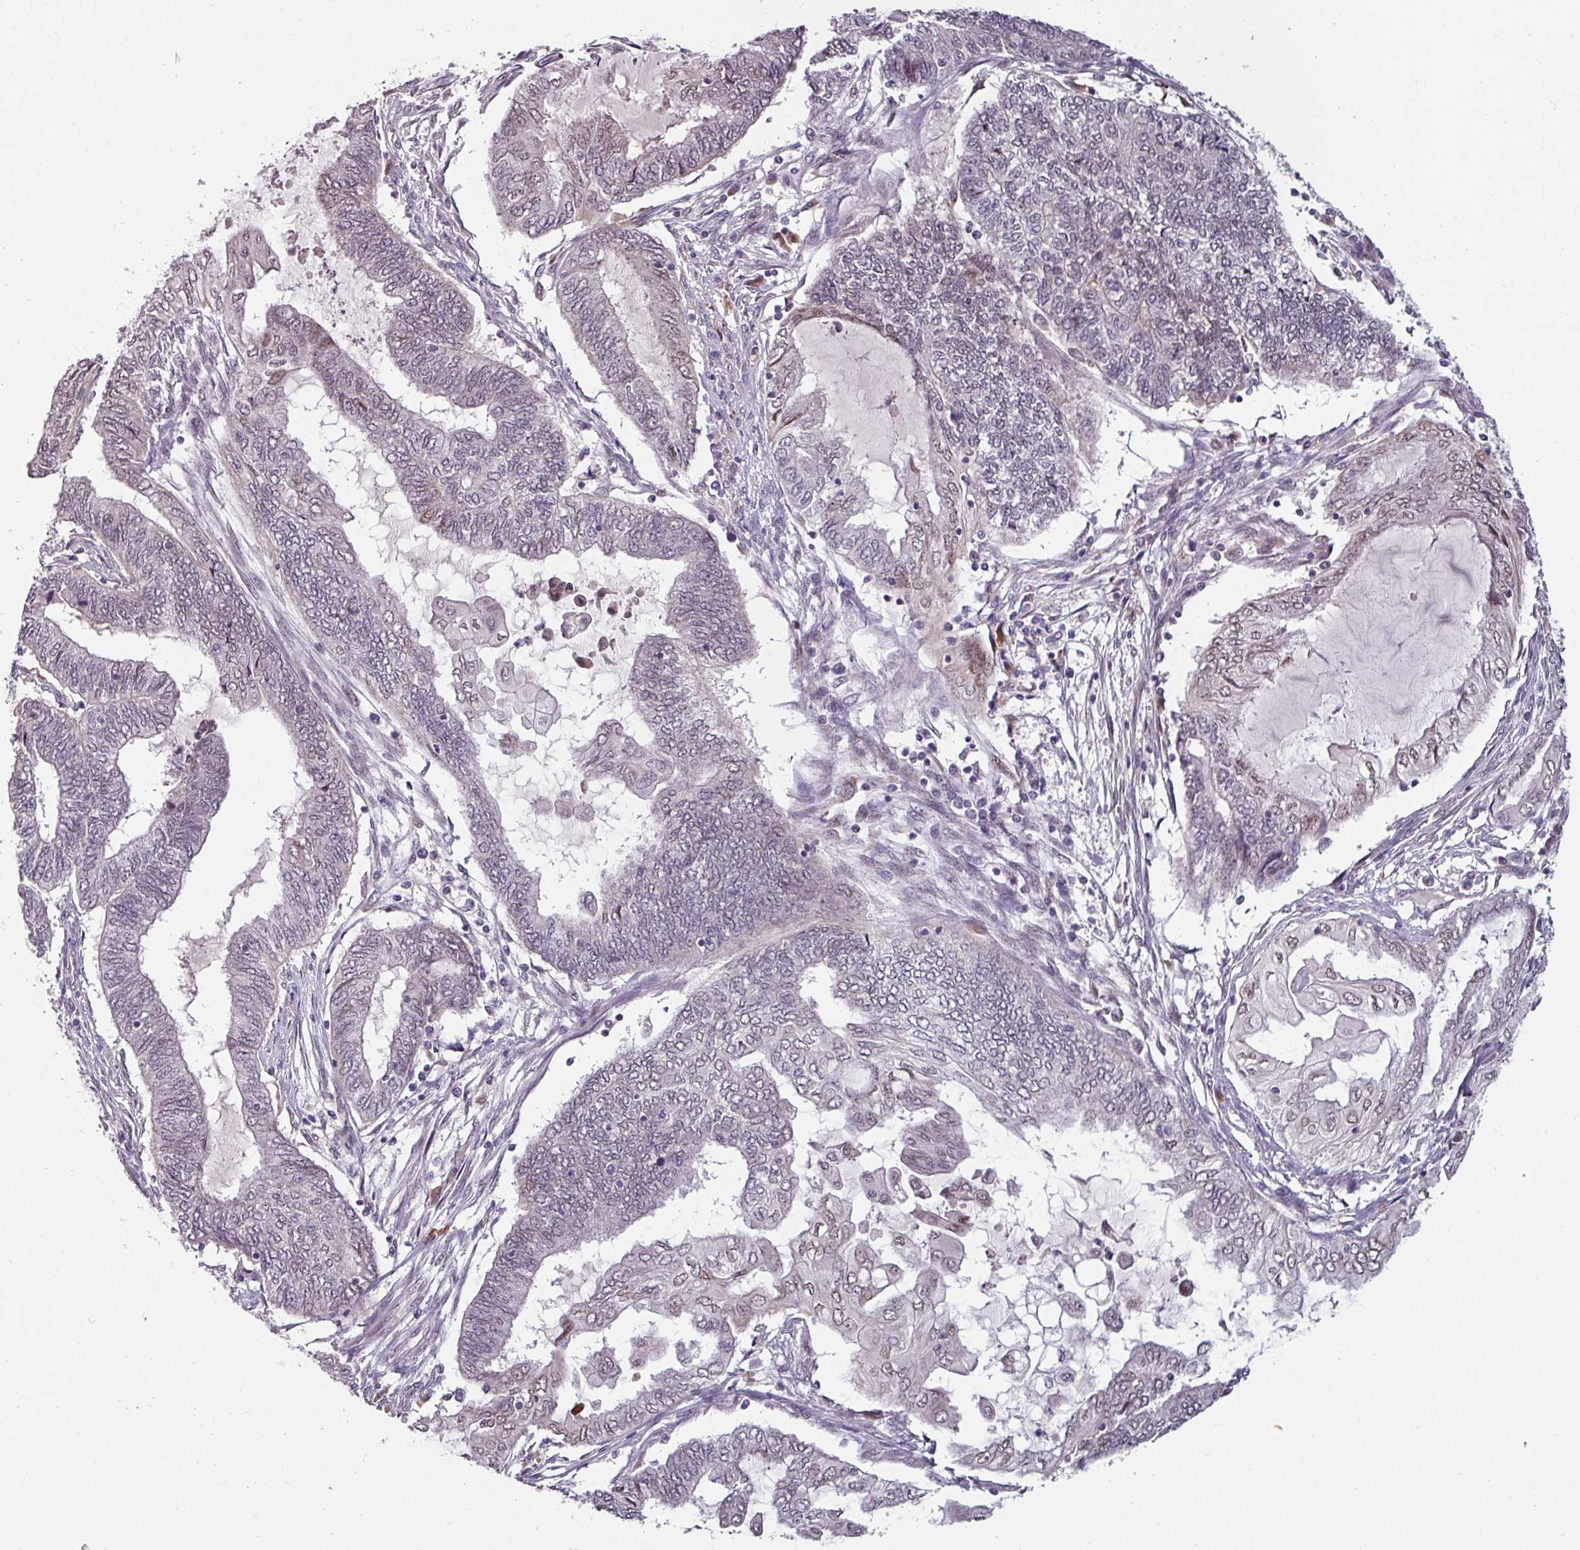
{"staining": {"intensity": "moderate", "quantity": "<25%", "location": "nuclear"}, "tissue": "endometrial cancer", "cell_type": "Tumor cells", "image_type": "cancer", "snomed": [{"axis": "morphology", "description": "Adenocarcinoma, NOS"}, {"axis": "topography", "description": "Uterus"}, {"axis": "topography", "description": "Endometrium"}], "caption": "This is an image of IHC staining of endometrial adenocarcinoma, which shows moderate expression in the nuclear of tumor cells.", "gene": "SWSAP1", "patient": {"sex": "female", "age": 70}}